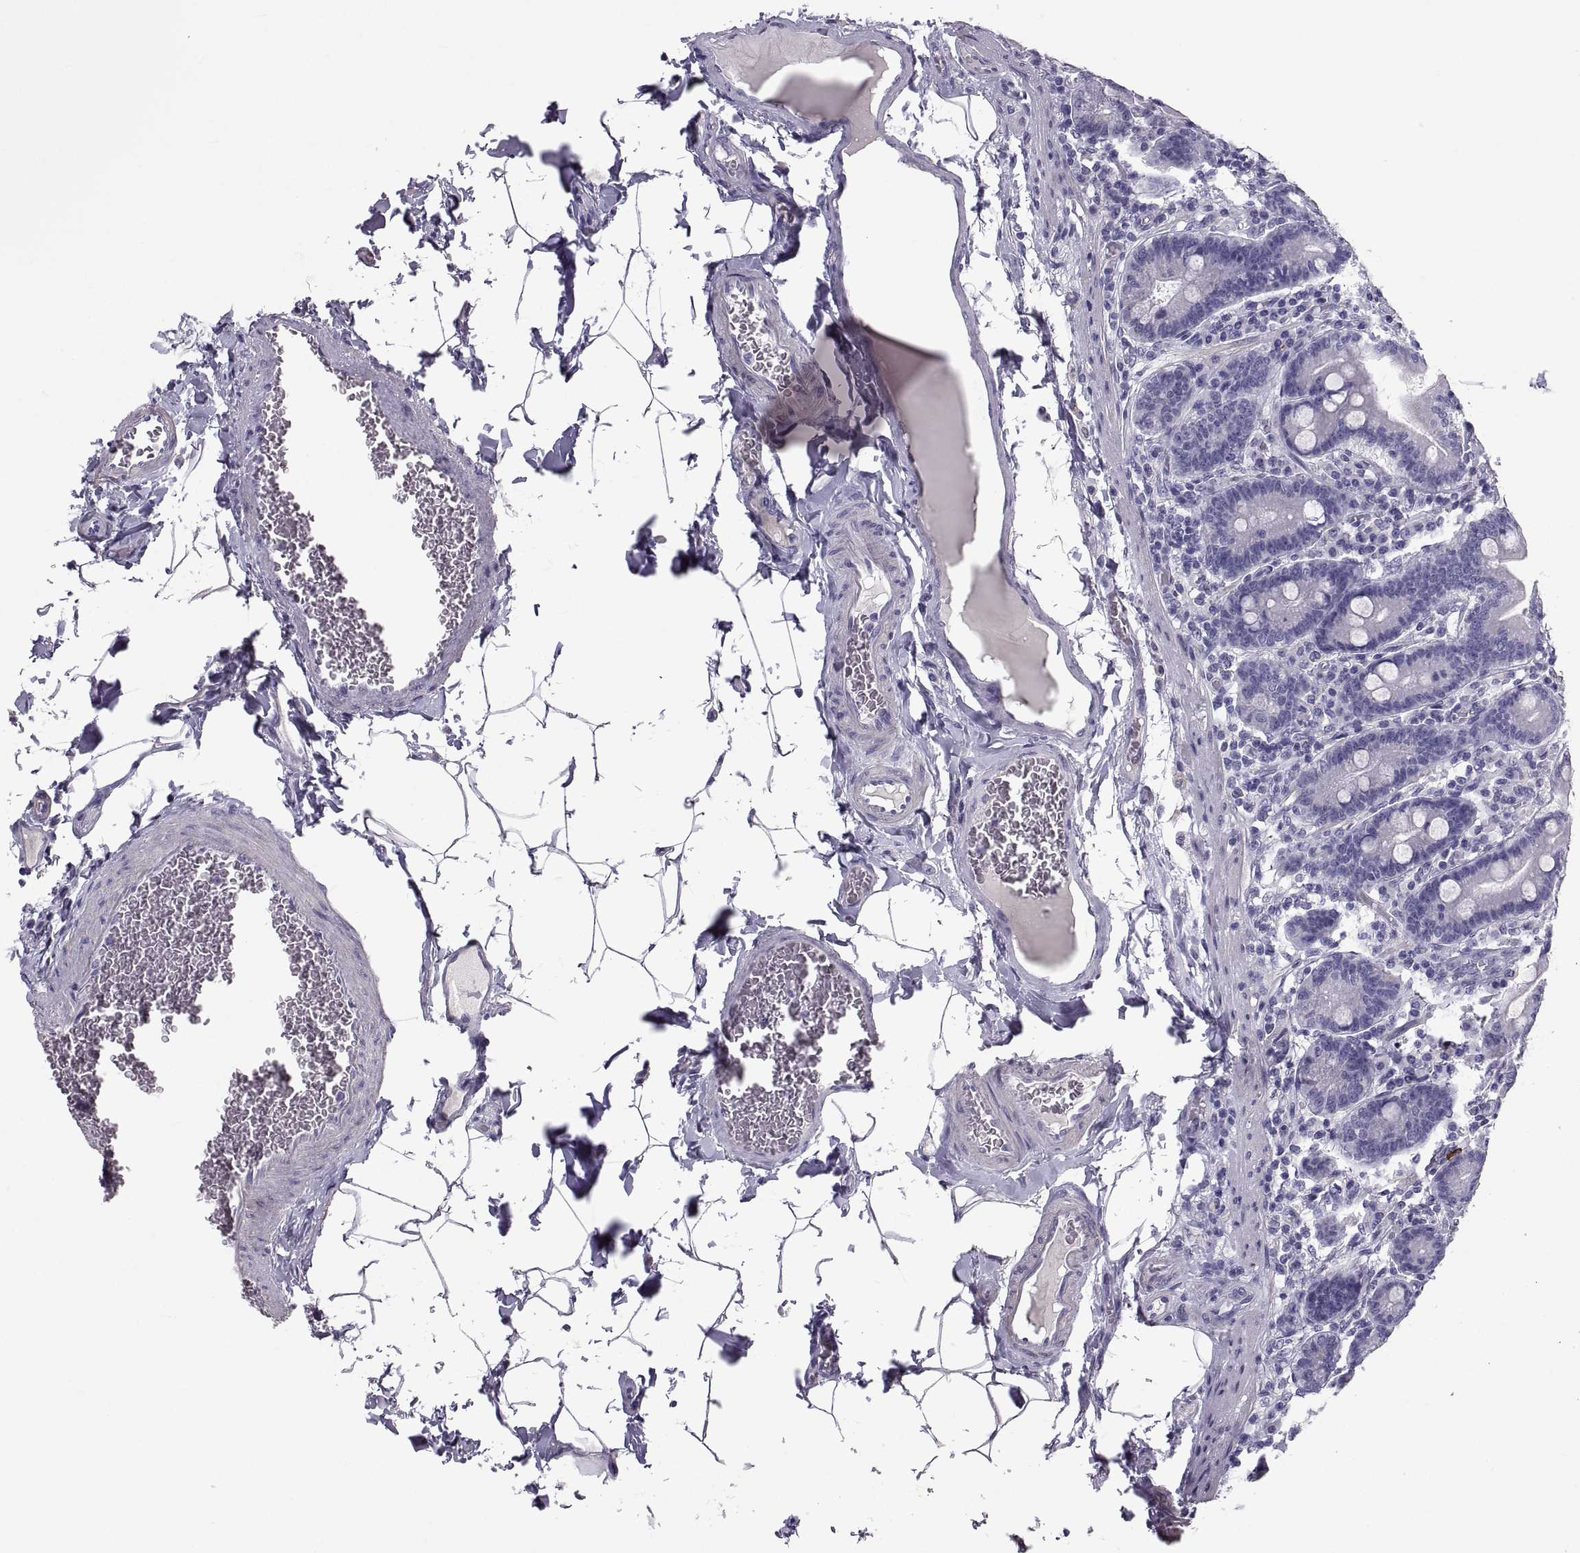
{"staining": {"intensity": "weak", "quantity": "25%-75%", "location": "cytoplasmic/membranous"}, "tissue": "small intestine", "cell_type": "Glandular cells", "image_type": "normal", "snomed": [{"axis": "morphology", "description": "Normal tissue, NOS"}, {"axis": "topography", "description": "Small intestine"}], "caption": "Protein staining exhibits weak cytoplasmic/membranous positivity in about 25%-75% of glandular cells in normal small intestine.", "gene": "IGSF1", "patient": {"sex": "male", "age": 37}}